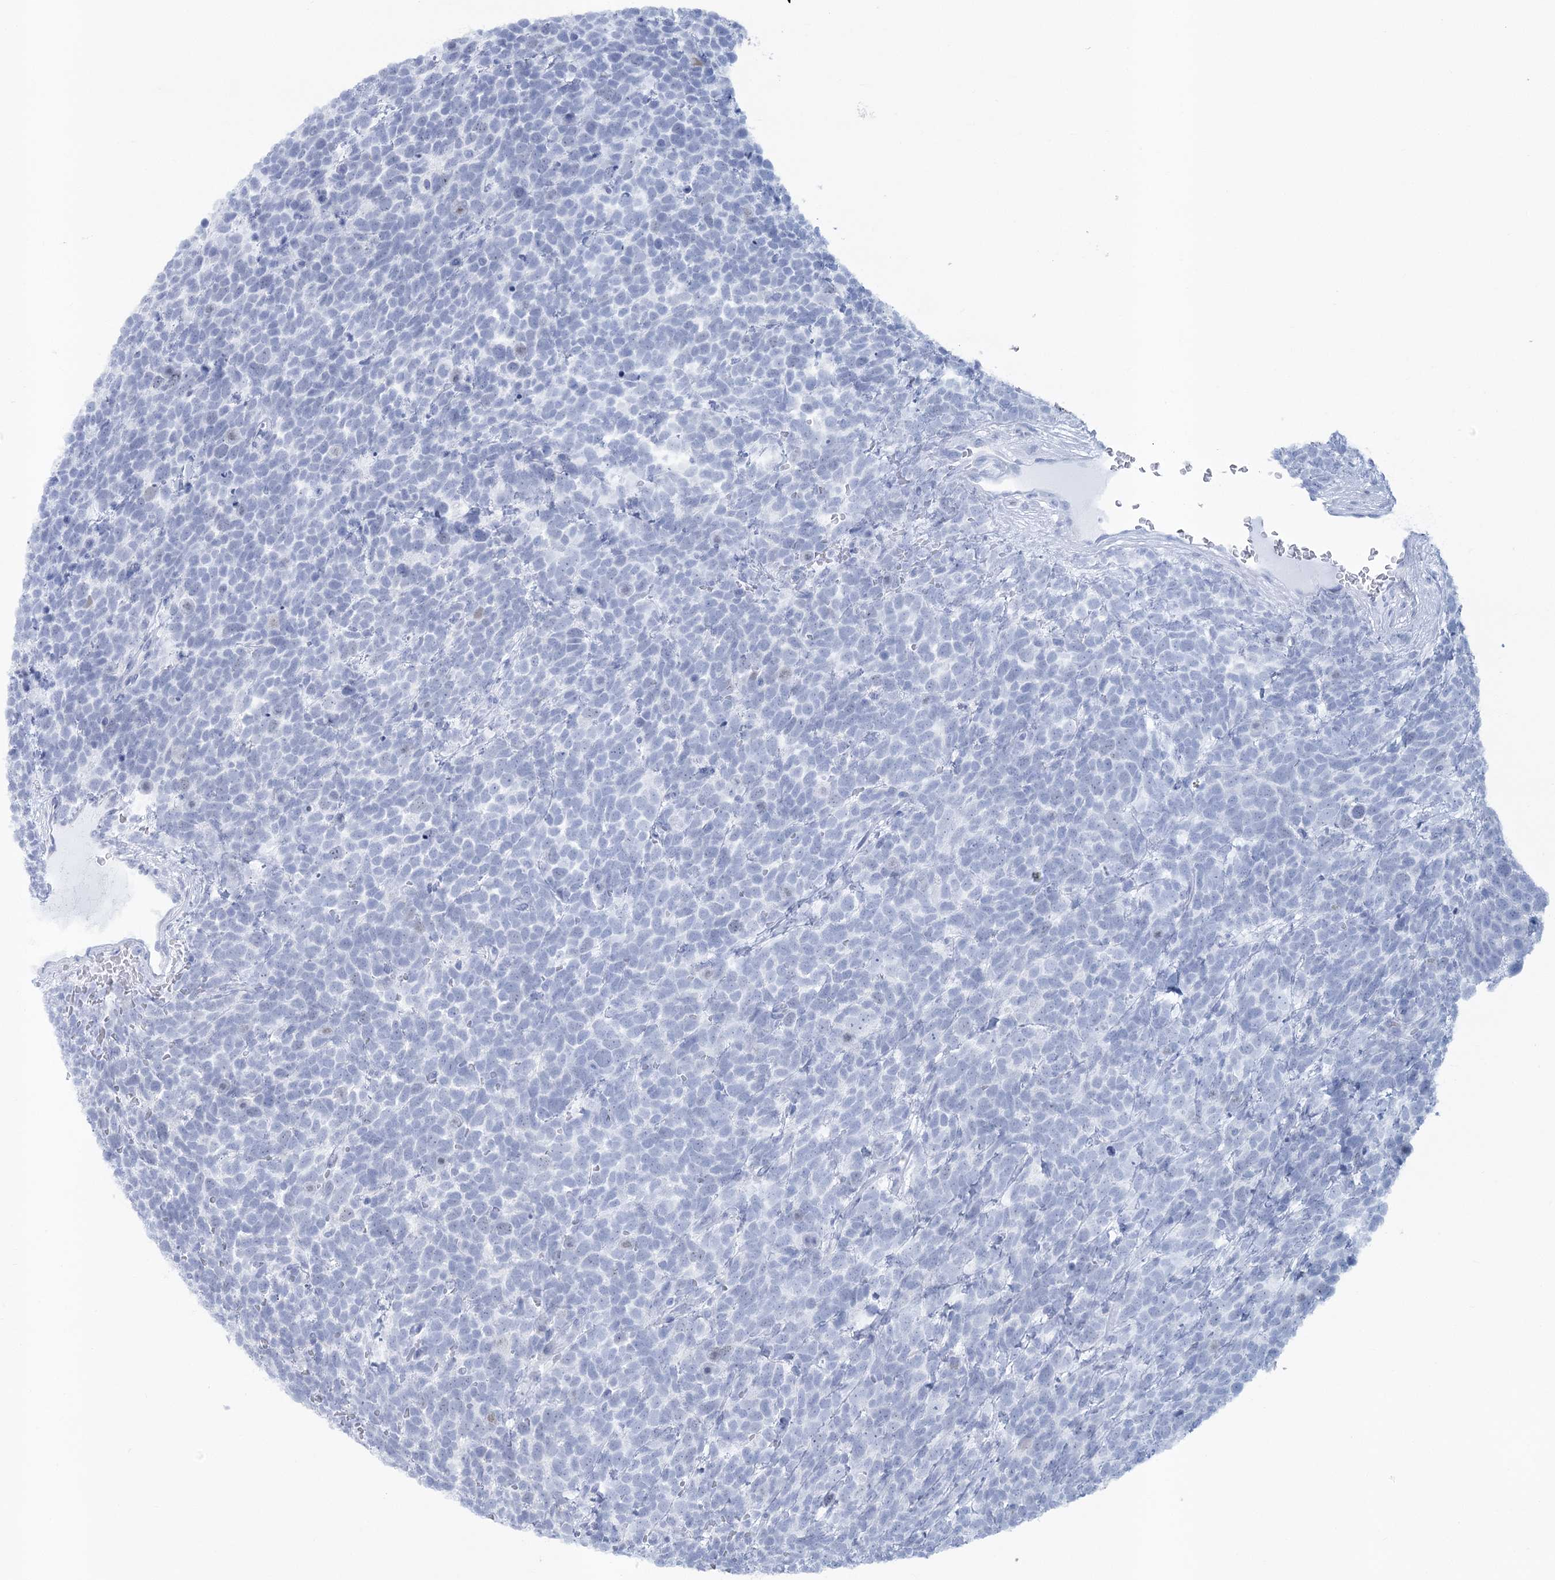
{"staining": {"intensity": "negative", "quantity": "none", "location": "none"}, "tissue": "urothelial cancer", "cell_type": "Tumor cells", "image_type": "cancer", "snomed": [{"axis": "morphology", "description": "Urothelial carcinoma, High grade"}, {"axis": "topography", "description": "Urinary bladder"}], "caption": "This histopathology image is of urothelial cancer stained with immunohistochemistry (IHC) to label a protein in brown with the nuclei are counter-stained blue. There is no staining in tumor cells.", "gene": "ABITRAM", "patient": {"sex": "female", "age": 82}}